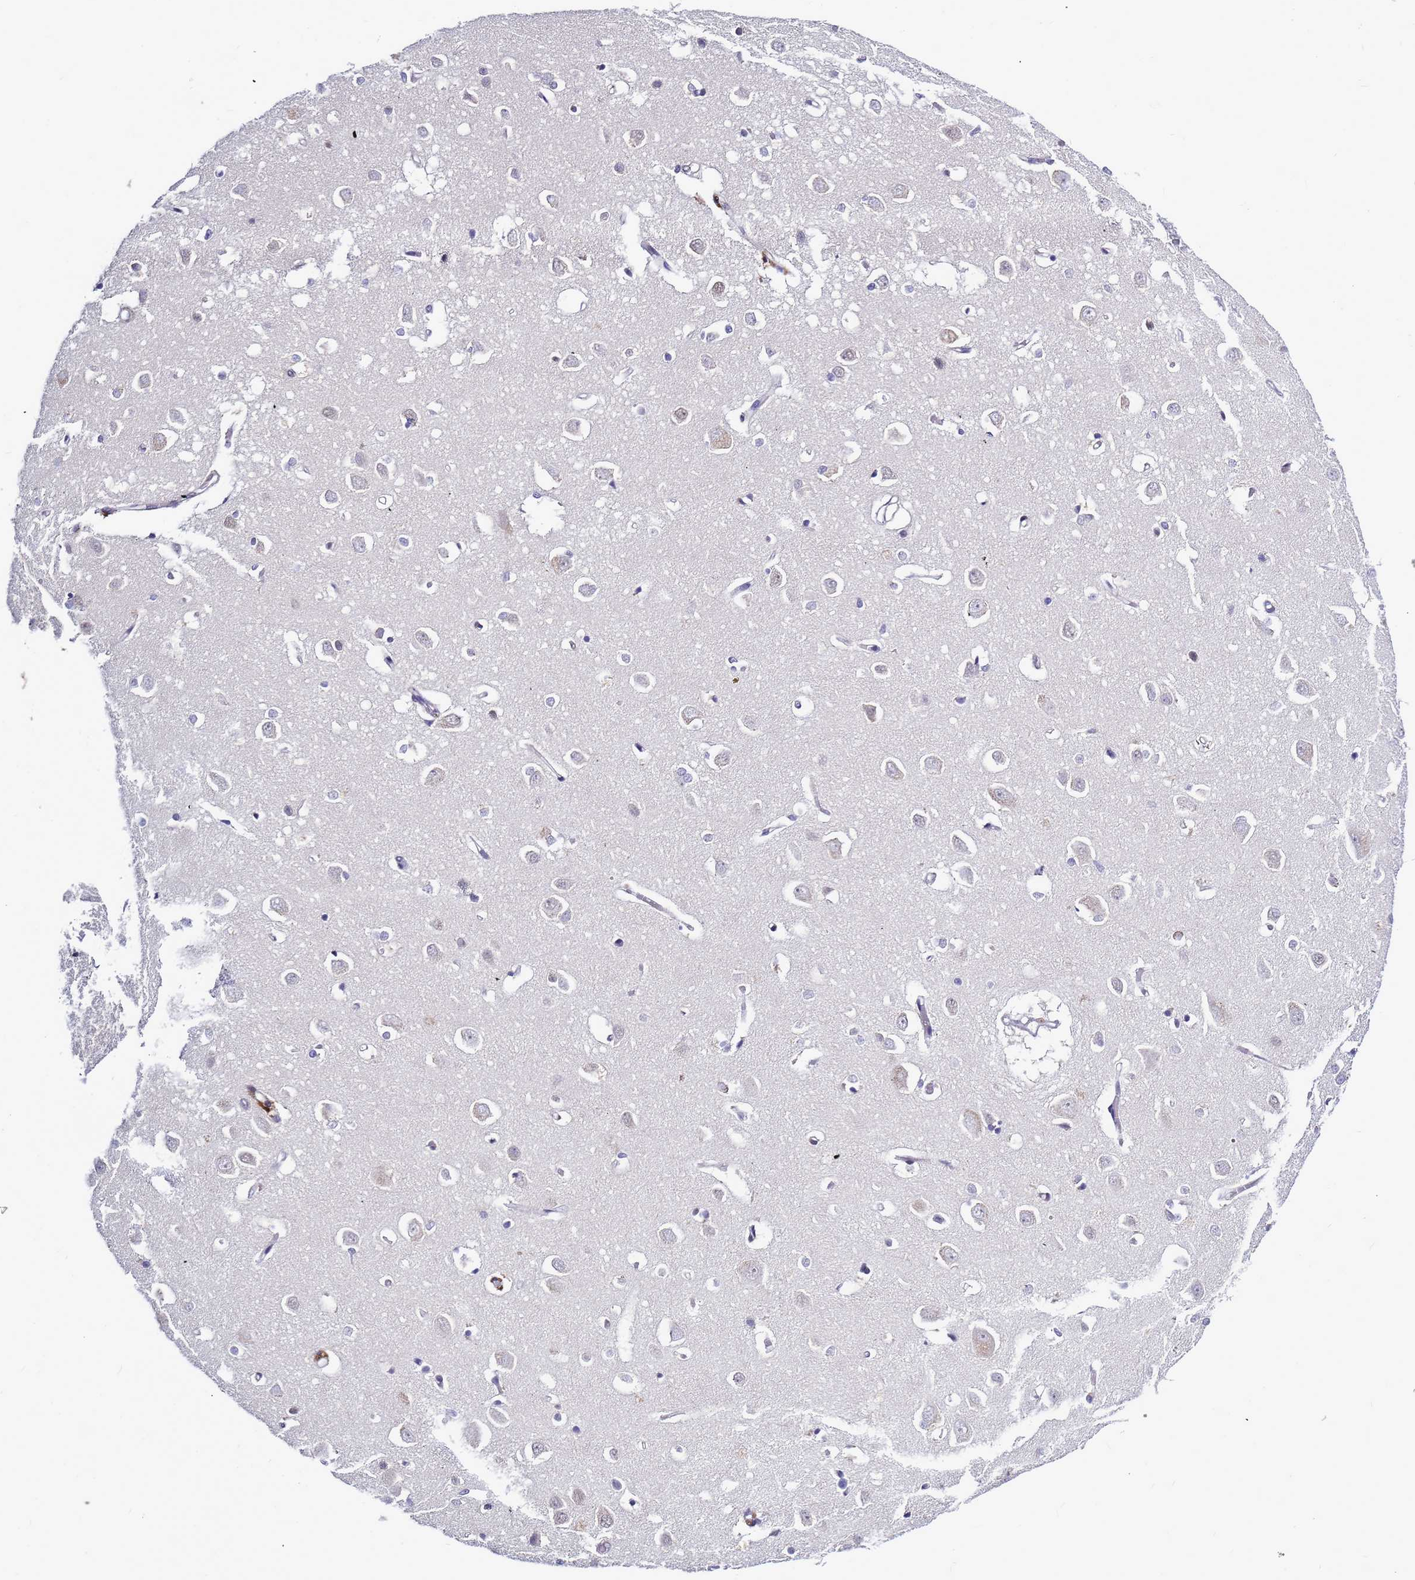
{"staining": {"intensity": "negative", "quantity": "none", "location": "none"}, "tissue": "cerebral cortex", "cell_type": "Endothelial cells", "image_type": "normal", "snomed": [{"axis": "morphology", "description": "Normal tissue, NOS"}, {"axis": "topography", "description": "Cerebral cortex"}], "caption": "Immunohistochemical staining of unremarkable cerebral cortex displays no significant staining in endothelial cells.", "gene": "CXorf65", "patient": {"sex": "female", "age": 64}}